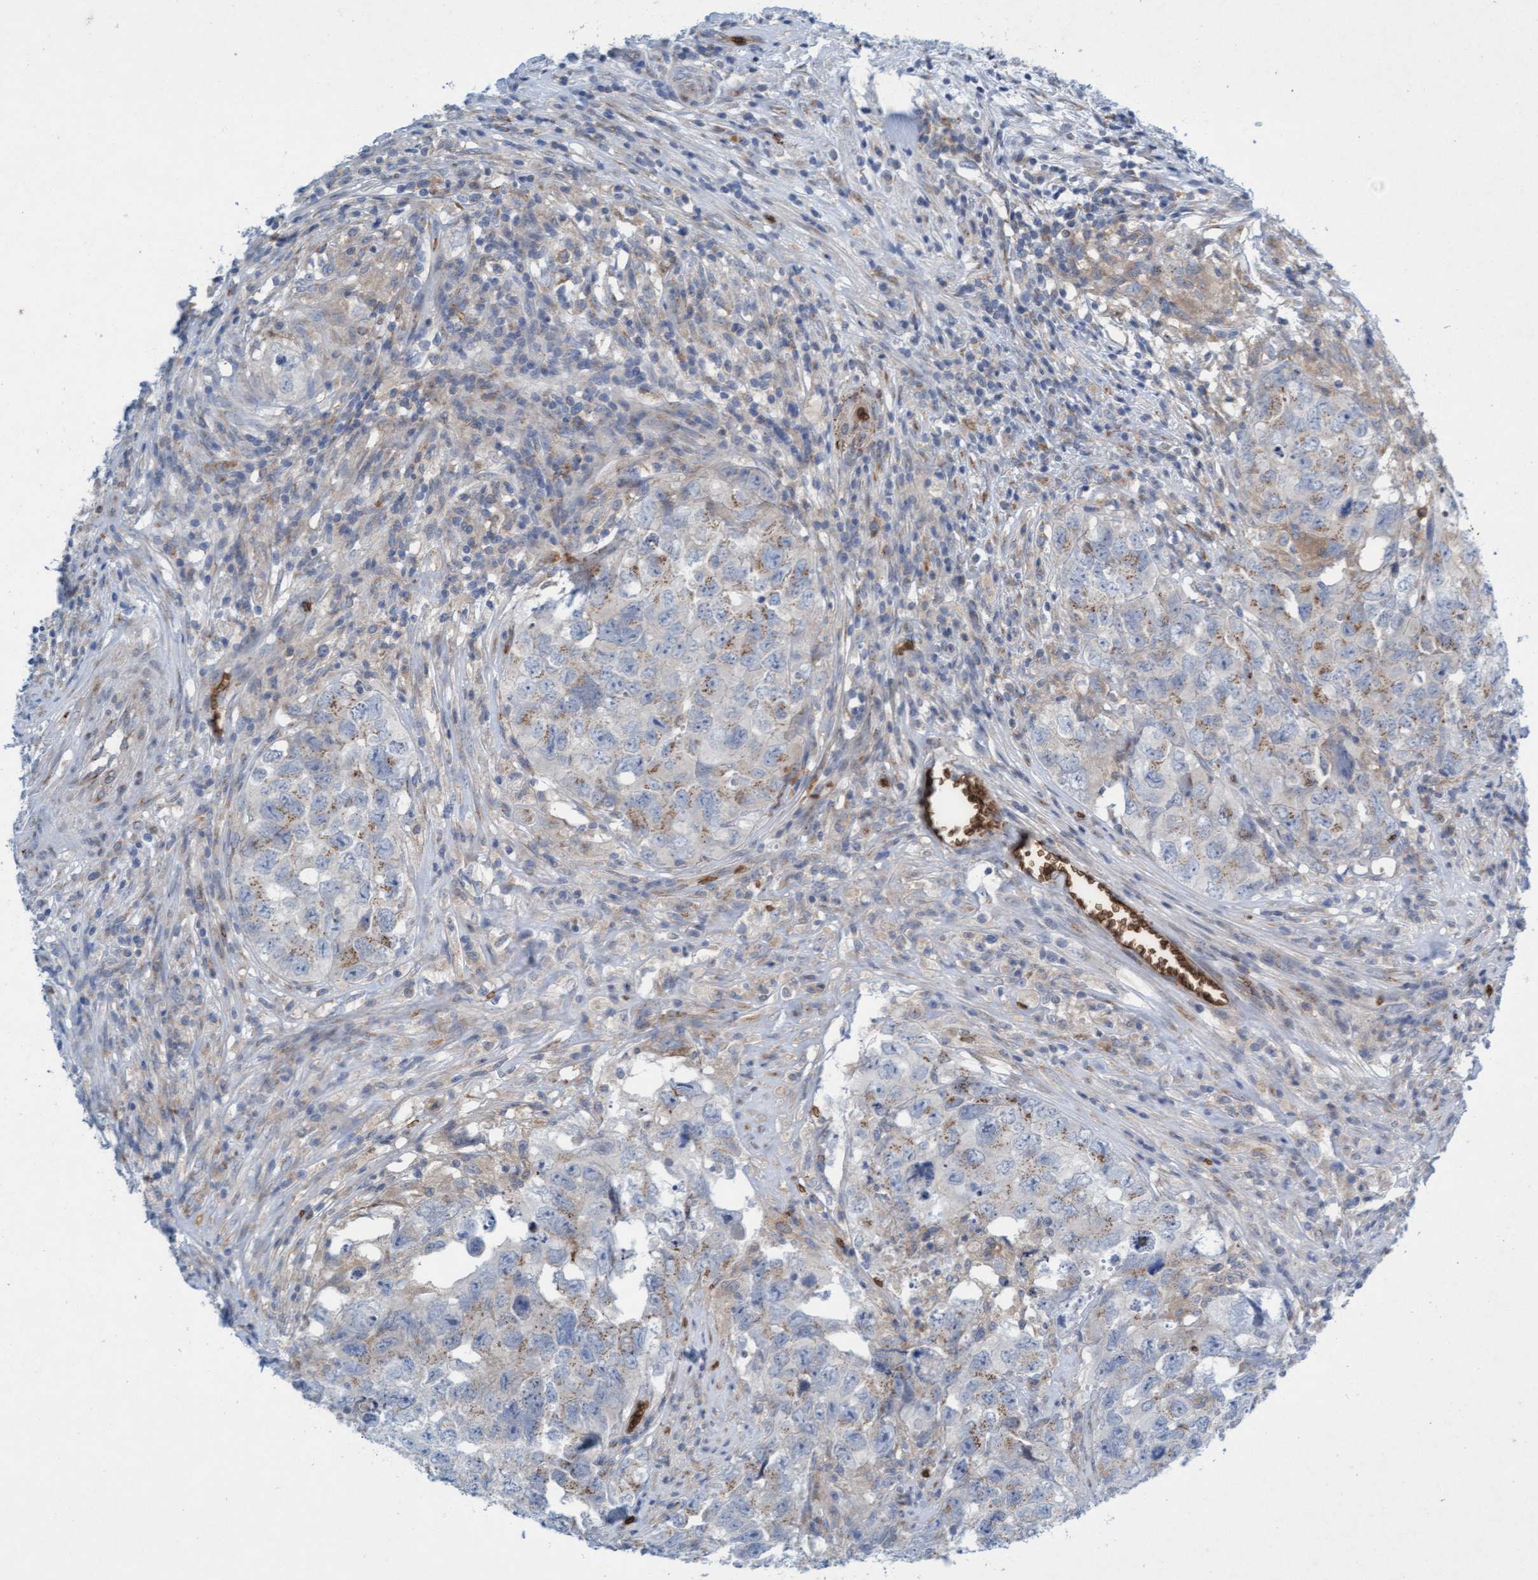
{"staining": {"intensity": "weak", "quantity": "<25%", "location": "cytoplasmic/membranous"}, "tissue": "testis cancer", "cell_type": "Tumor cells", "image_type": "cancer", "snomed": [{"axis": "morphology", "description": "Seminoma, NOS"}, {"axis": "morphology", "description": "Carcinoma, Embryonal, NOS"}, {"axis": "topography", "description": "Testis"}], "caption": "This is a photomicrograph of immunohistochemistry (IHC) staining of testis cancer, which shows no positivity in tumor cells.", "gene": "SPEM2", "patient": {"sex": "male", "age": 43}}